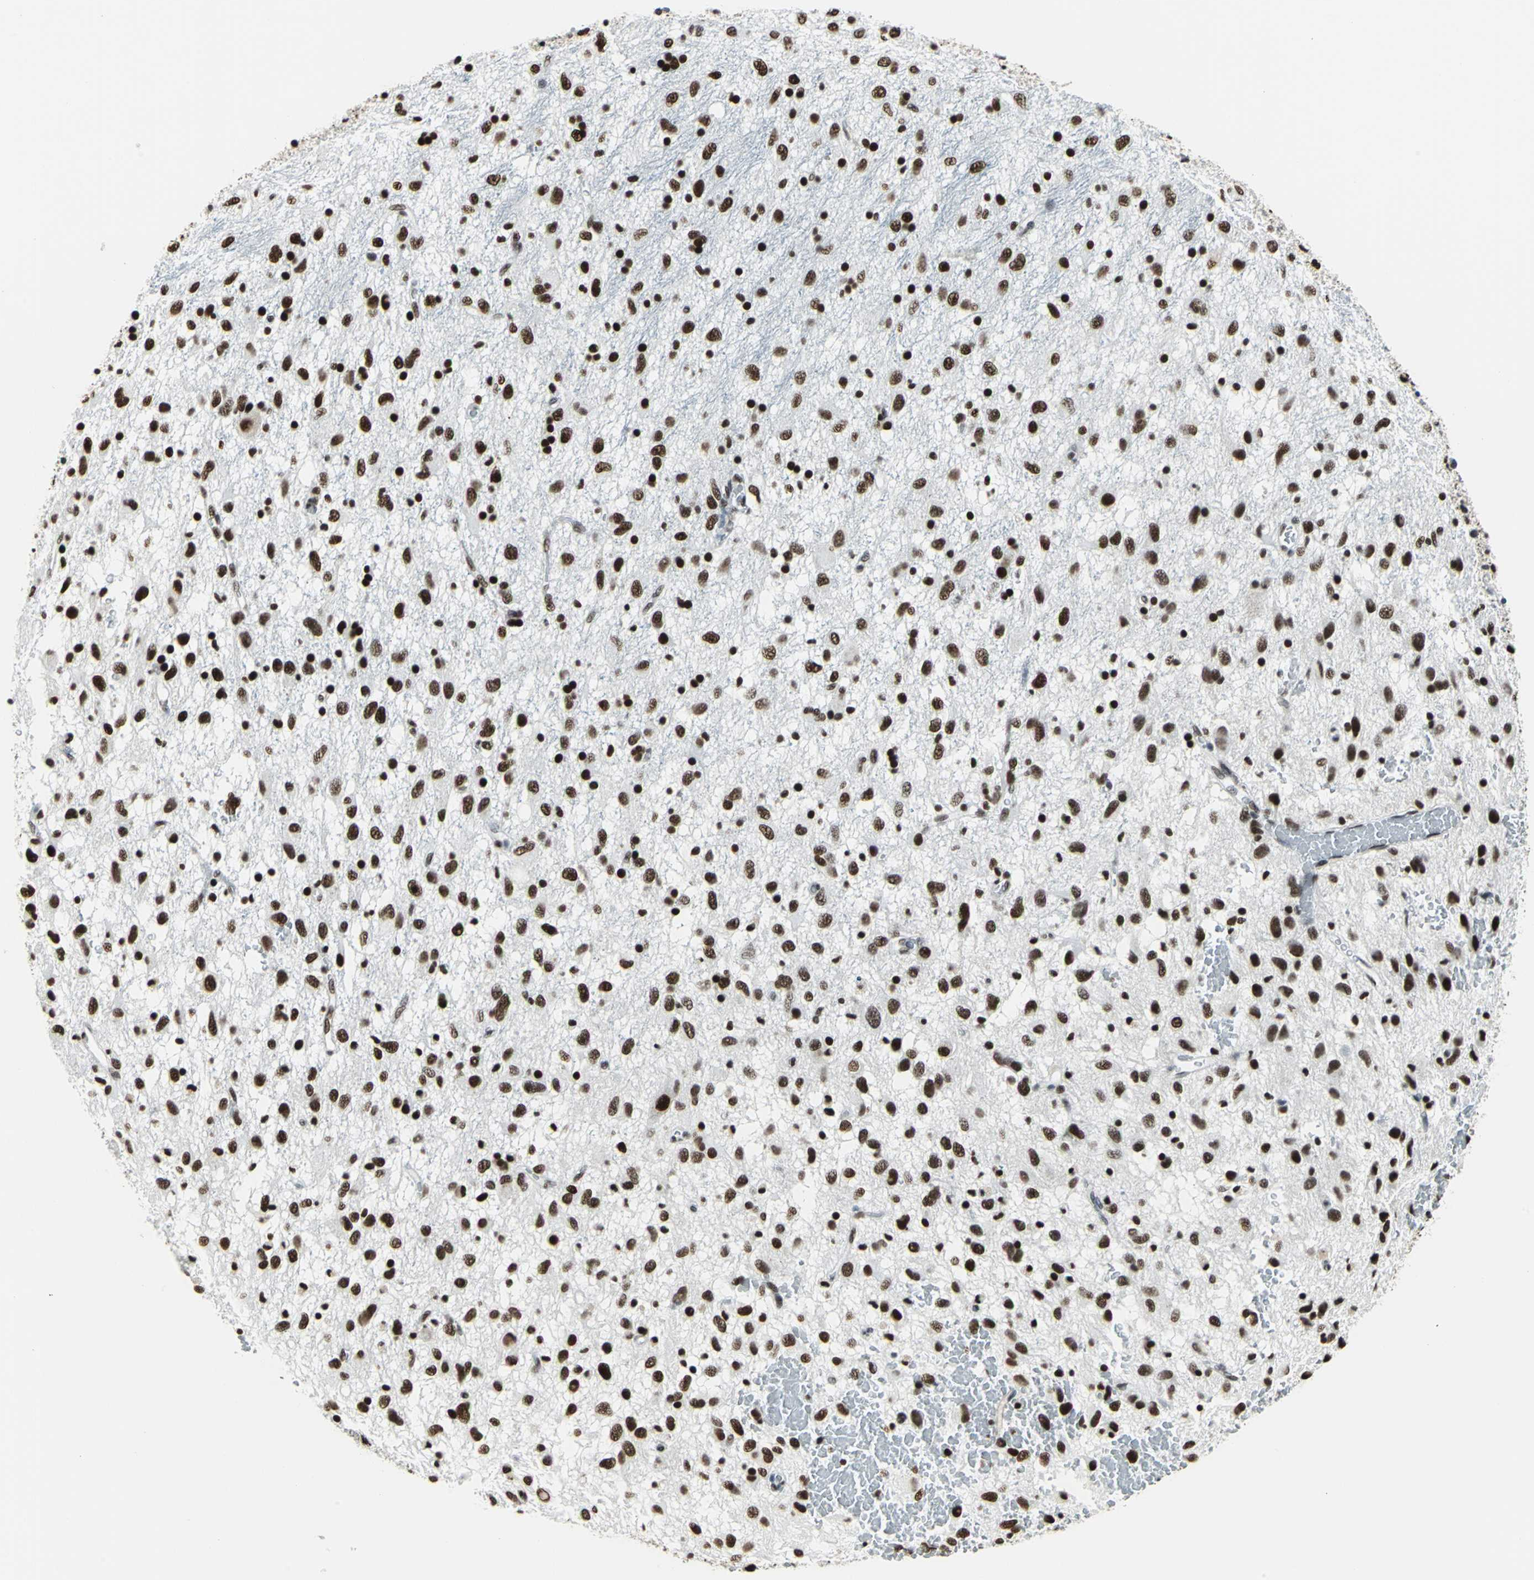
{"staining": {"intensity": "strong", "quantity": ">75%", "location": "nuclear"}, "tissue": "glioma", "cell_type": "Tumor cells", "image_type": "cancer", "snomed": [{"axis": "morphology", "description": "Glioma, malignant, Low grade"}, {"axis": "topography", "description": "Brain"}], "caption": "Immunohistochemistry (IHC) micrograph of glioma stained for a protein (brown), which reveals high levels of strong nuclear staining in approximately >75% of tumor cells.", "gene": "HDAC2", "patient": {"sex": "male", "age": 77}}